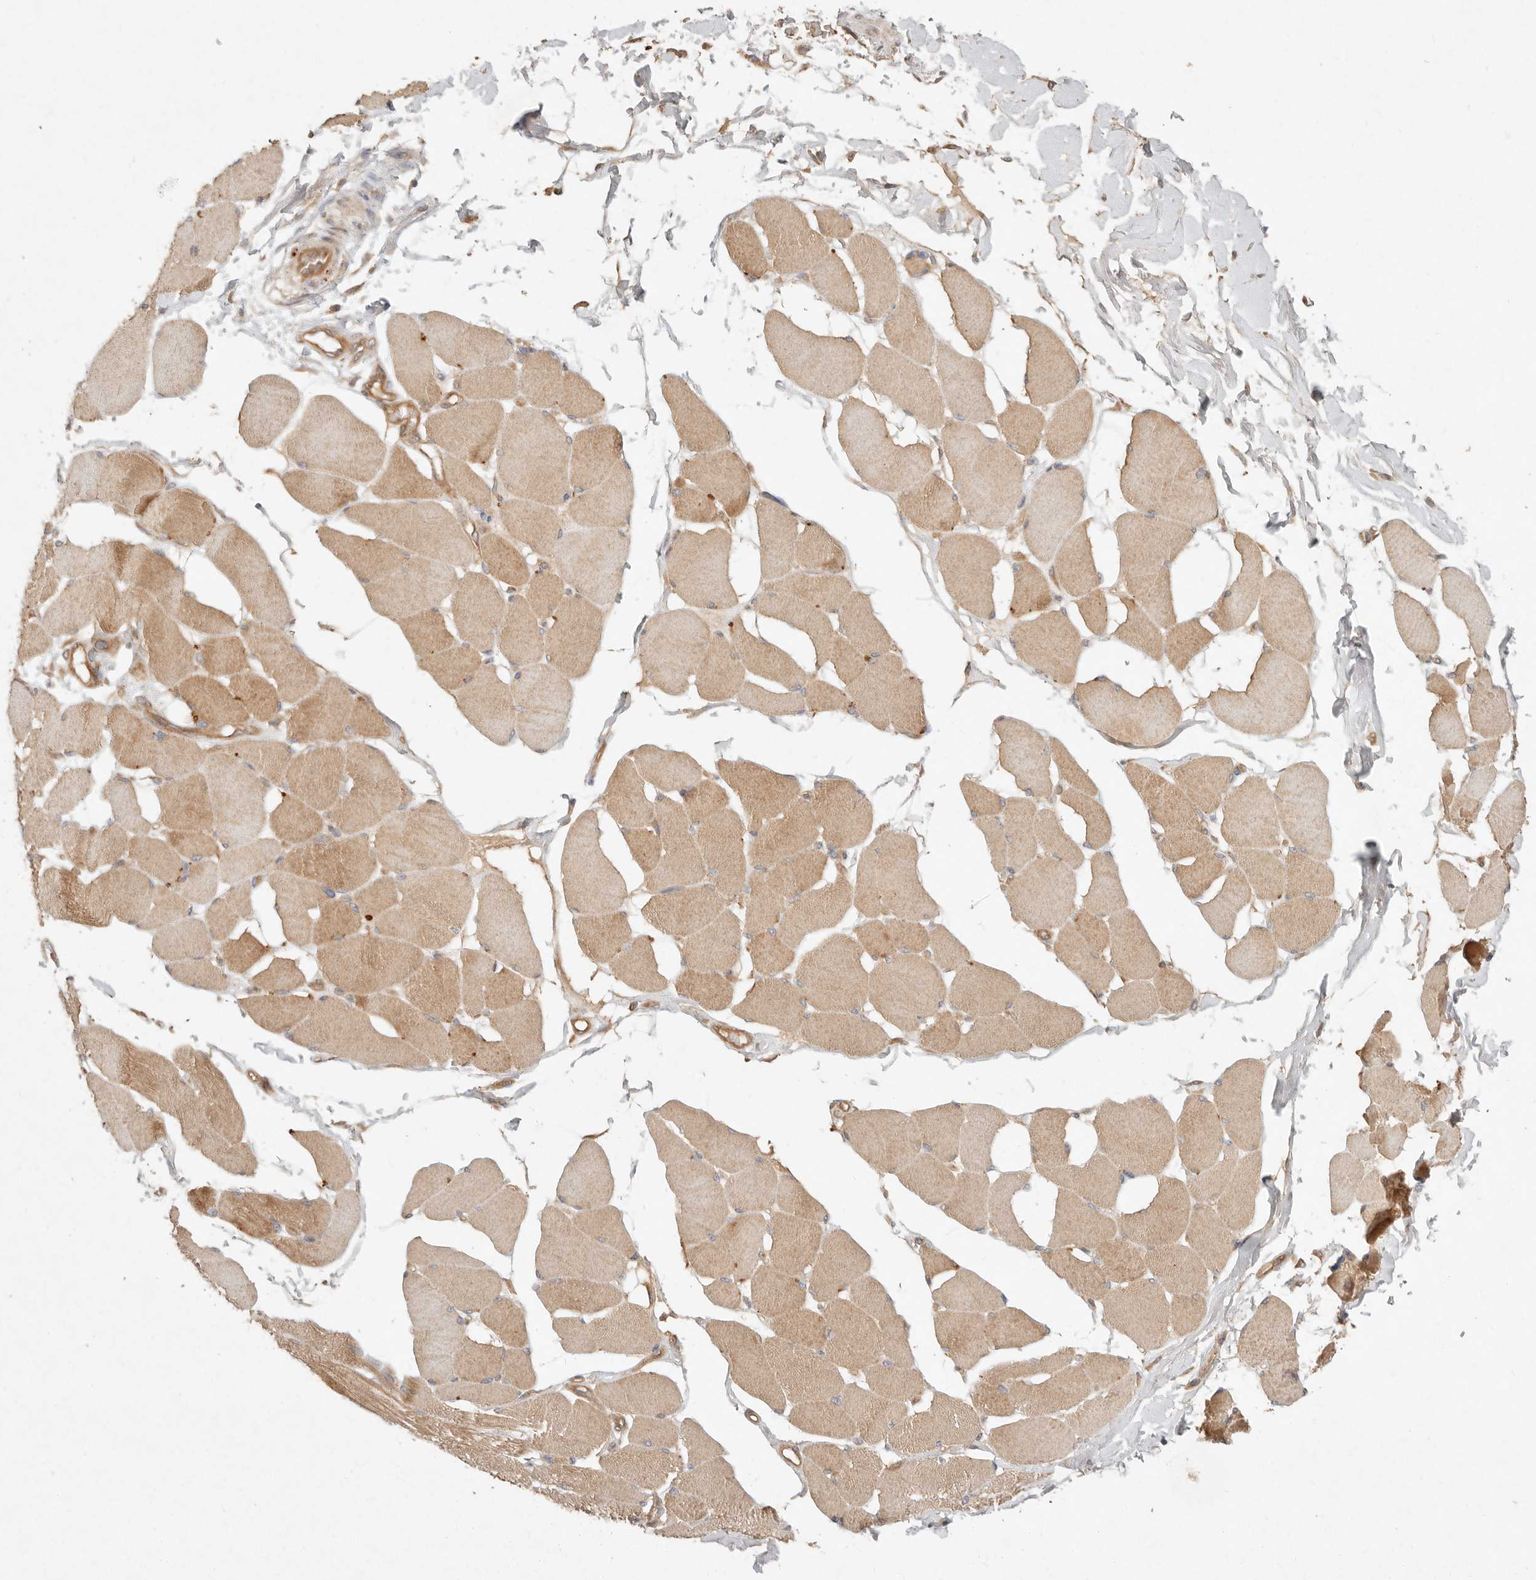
{"staining": {"intensity": "moderate", "quantity": ">75%", "location": "cytoplasmic/membranous"}, "tissue": "skeletal muscle", "cell_type": "Myocytes", "image_type": "normal", "snomed": [{"axis": "morphology", "description": "Normal tissue, NOS"}, {"axis": "topography", "description": "Skin"}, {"axis": "topography", "description": "Skeletal muscle"}], "caption": "Immunohistochemical staining of normal skeletal muscle reveals moderate cytoplasmic/membranous protein positivity in about >75% of myocytes.", "gene": "HECTD3", "patient": {"sex": "male", "age": 83}}